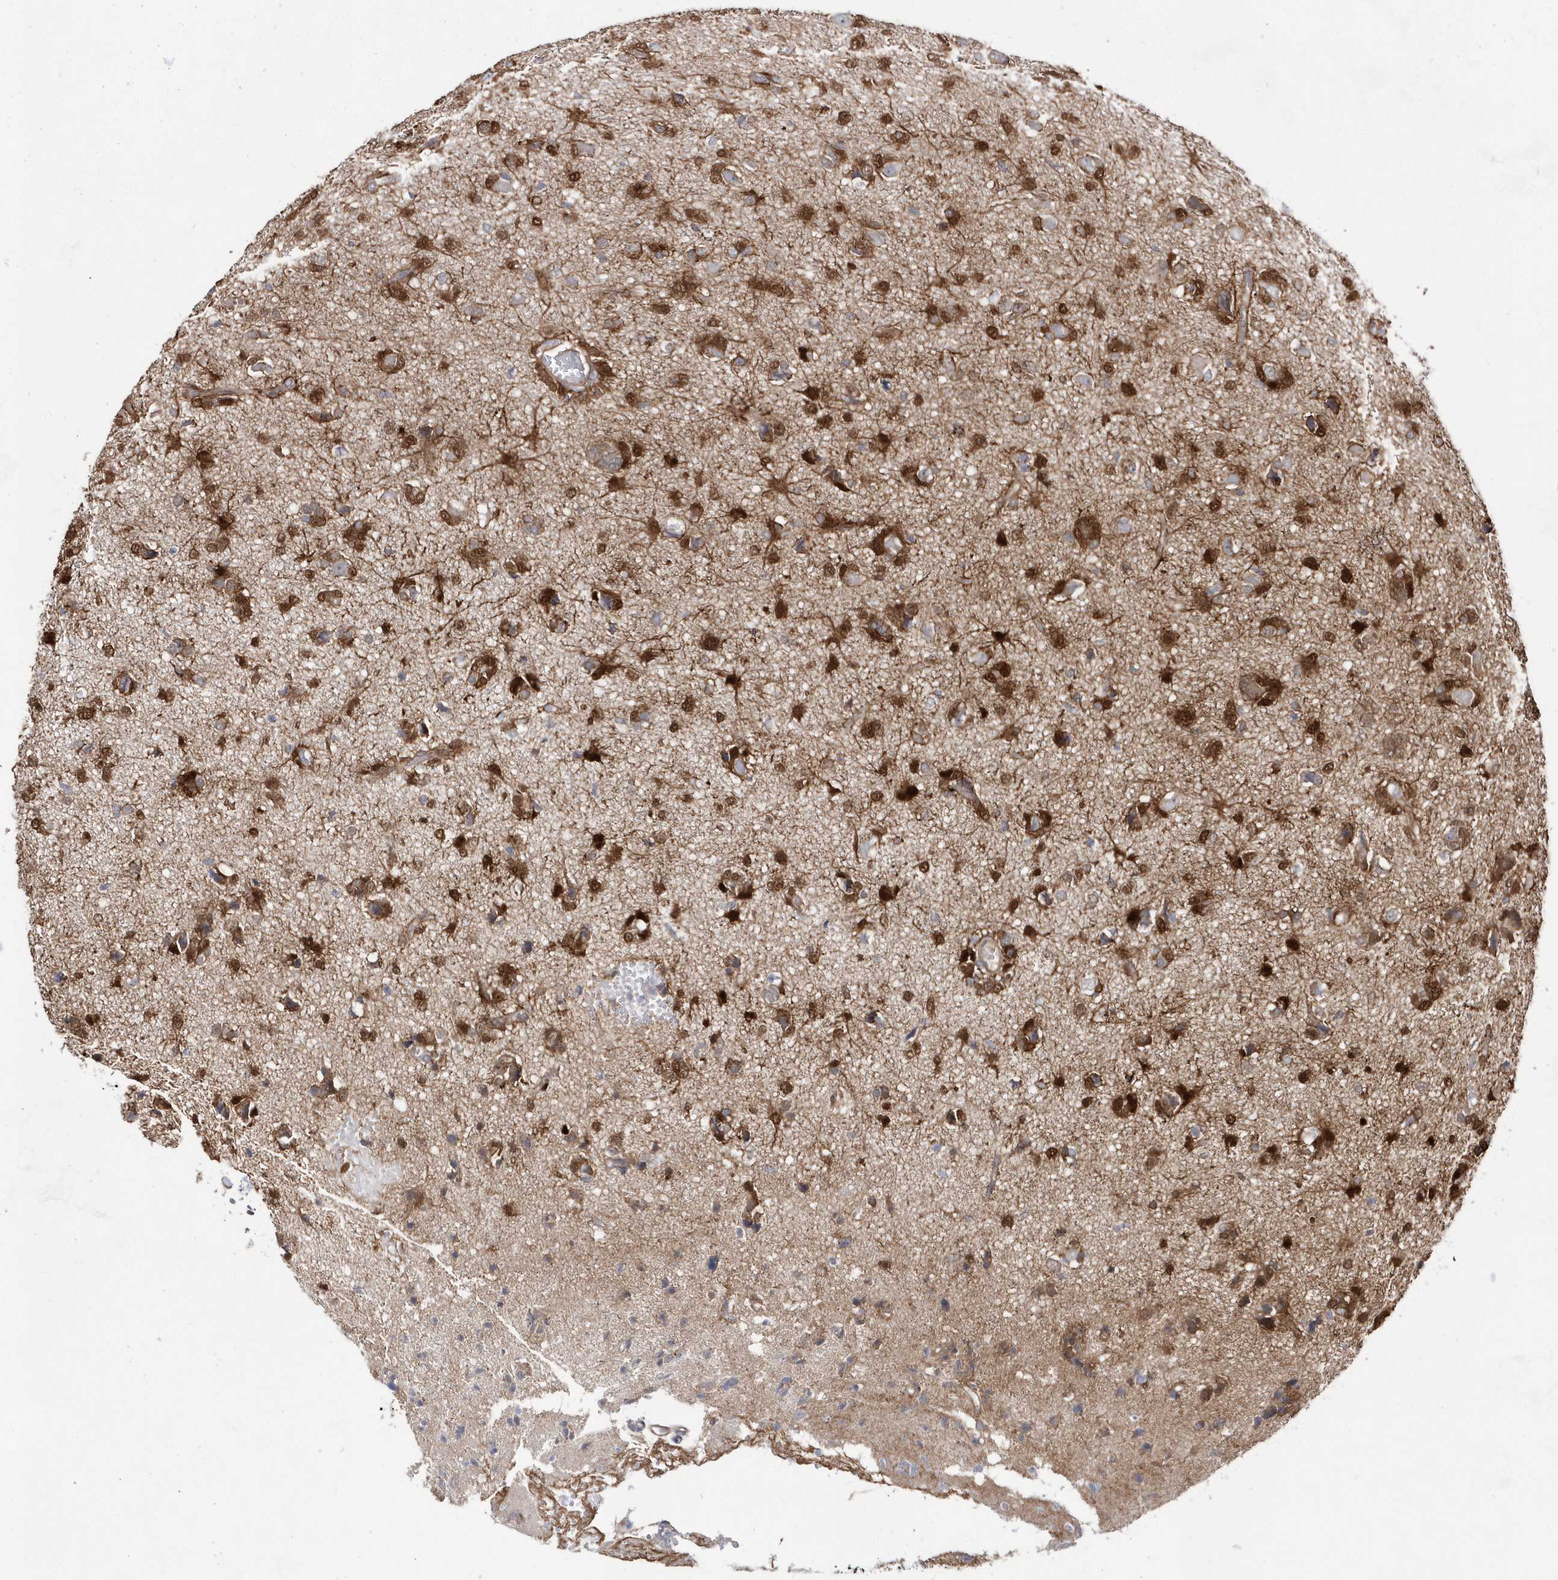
{"staining": {"intensity": "moderate", "quantity": ">75%", "location": "cytoplasmic/membranous,nuclear"}, "tissue": "glioma", "cell_type": "Tumor cells", "image_type": "cancer", "snomed": [{"axis": "morphology", "description": "Glioma, malignant, High grade"}, {"axis": "topography", "description": "Brain"}], "caption": "Tumor cells show medium levels of moderate cytoplasmic/membranous and nuclear expression in approximately >75% of cells in glioma. Using DAB (3,3'-diaminobenzidine) (brown) and hematoxylin (blue) stains, captured at high magnification using brightfield microscopy.", "gene": "BDH2", "patient": {"sex": "female", "age": 59}}